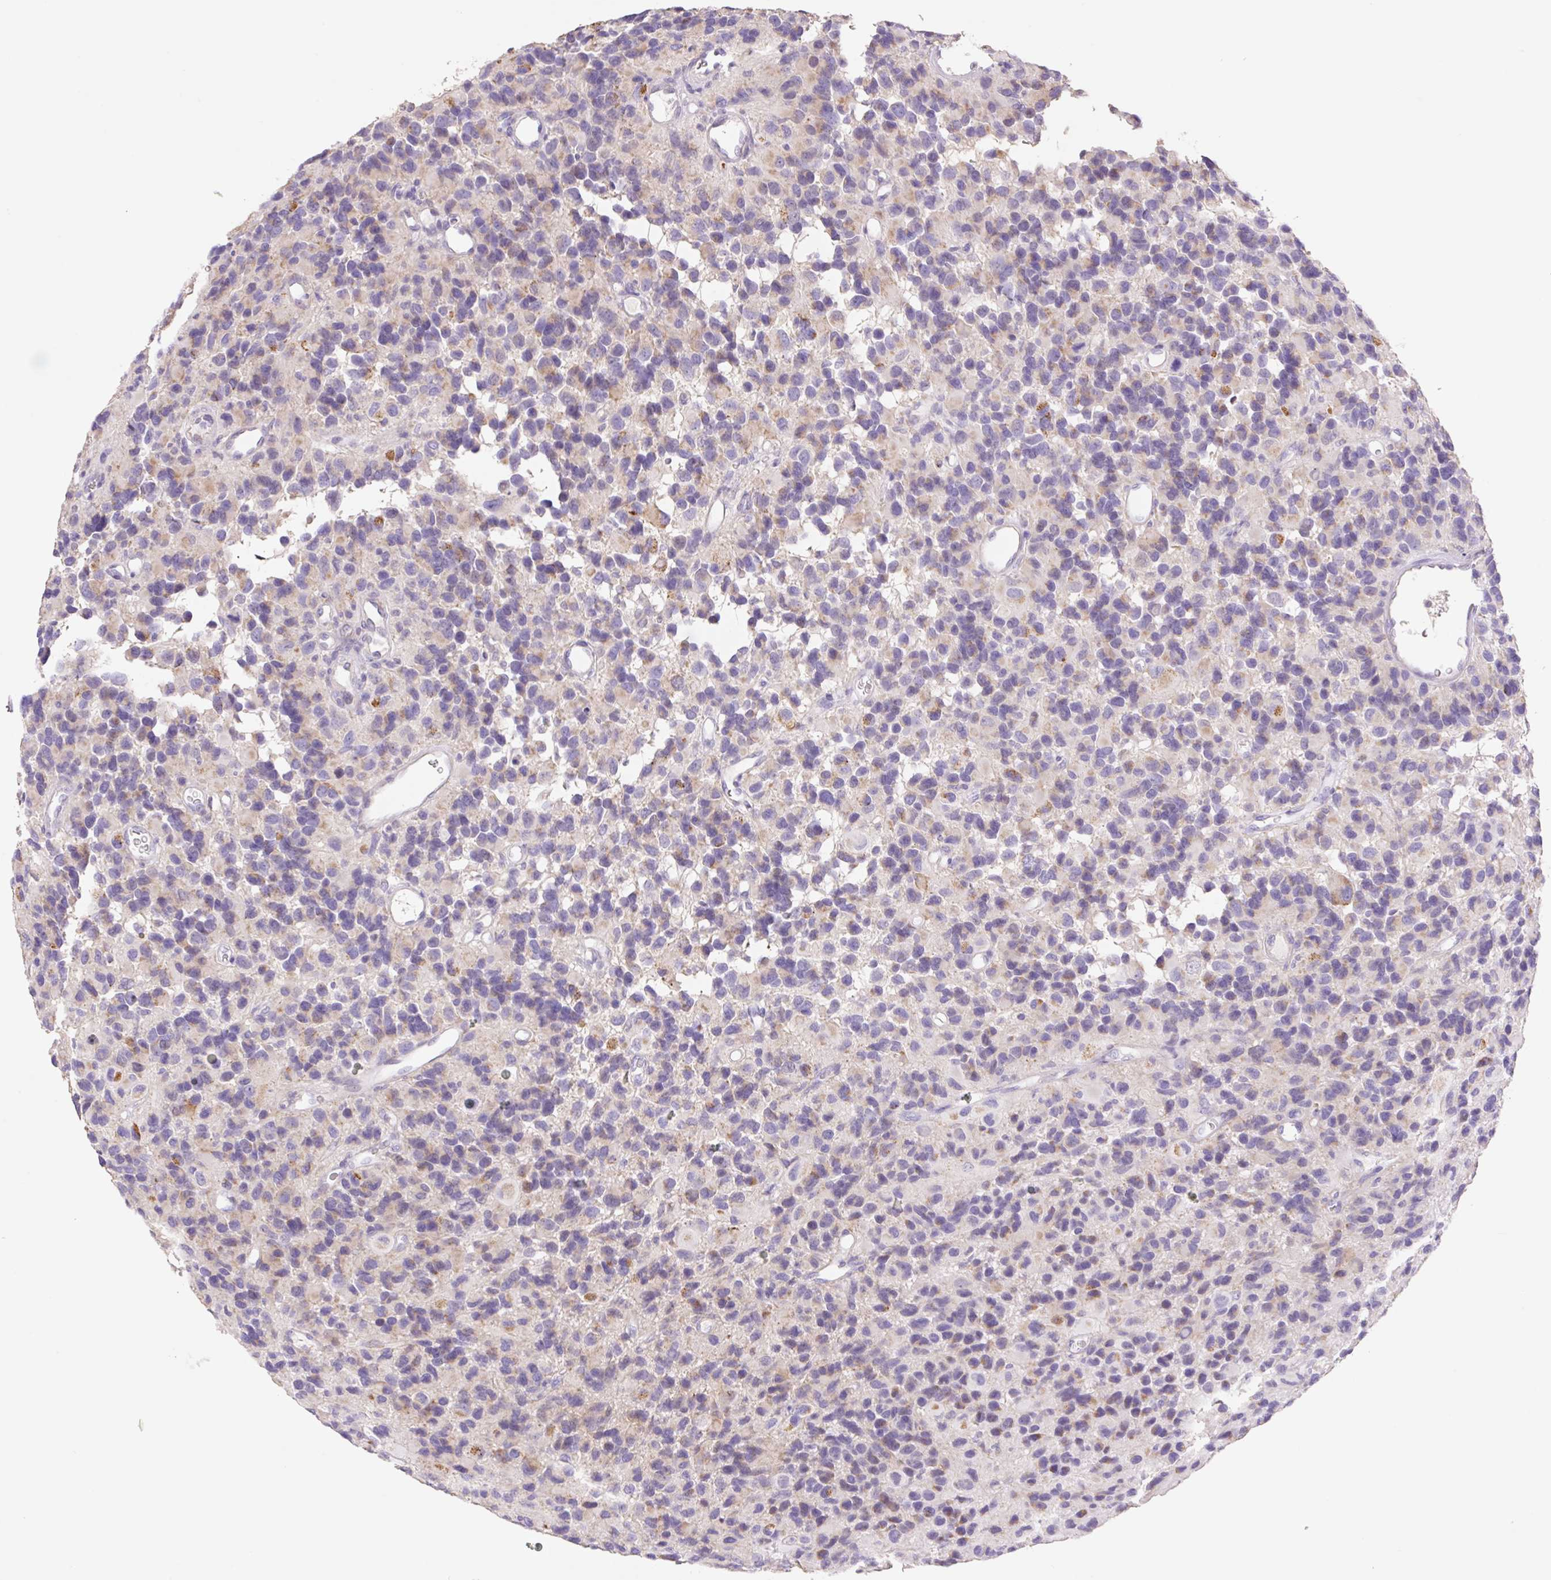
{"staining": {"intensity": "moderate", "quantity": "<25%", "location": "cytoplasmic/membranous"}, "tissue": "glioma", "cell_type": "Tumor cells", "image_type": "cancer", "snomed": [{"axis": "morphology", "description": "Glioma, malignant, High grade"}, {"axis": "topography", "description": "Brain"}], "caption": "Tumor cells exhibit moderate cytoplasmic/membranous expression in about <25% of cells in glioma.", "gene": "COPZ2", "patient": {"sex": "male", "age": 77}}